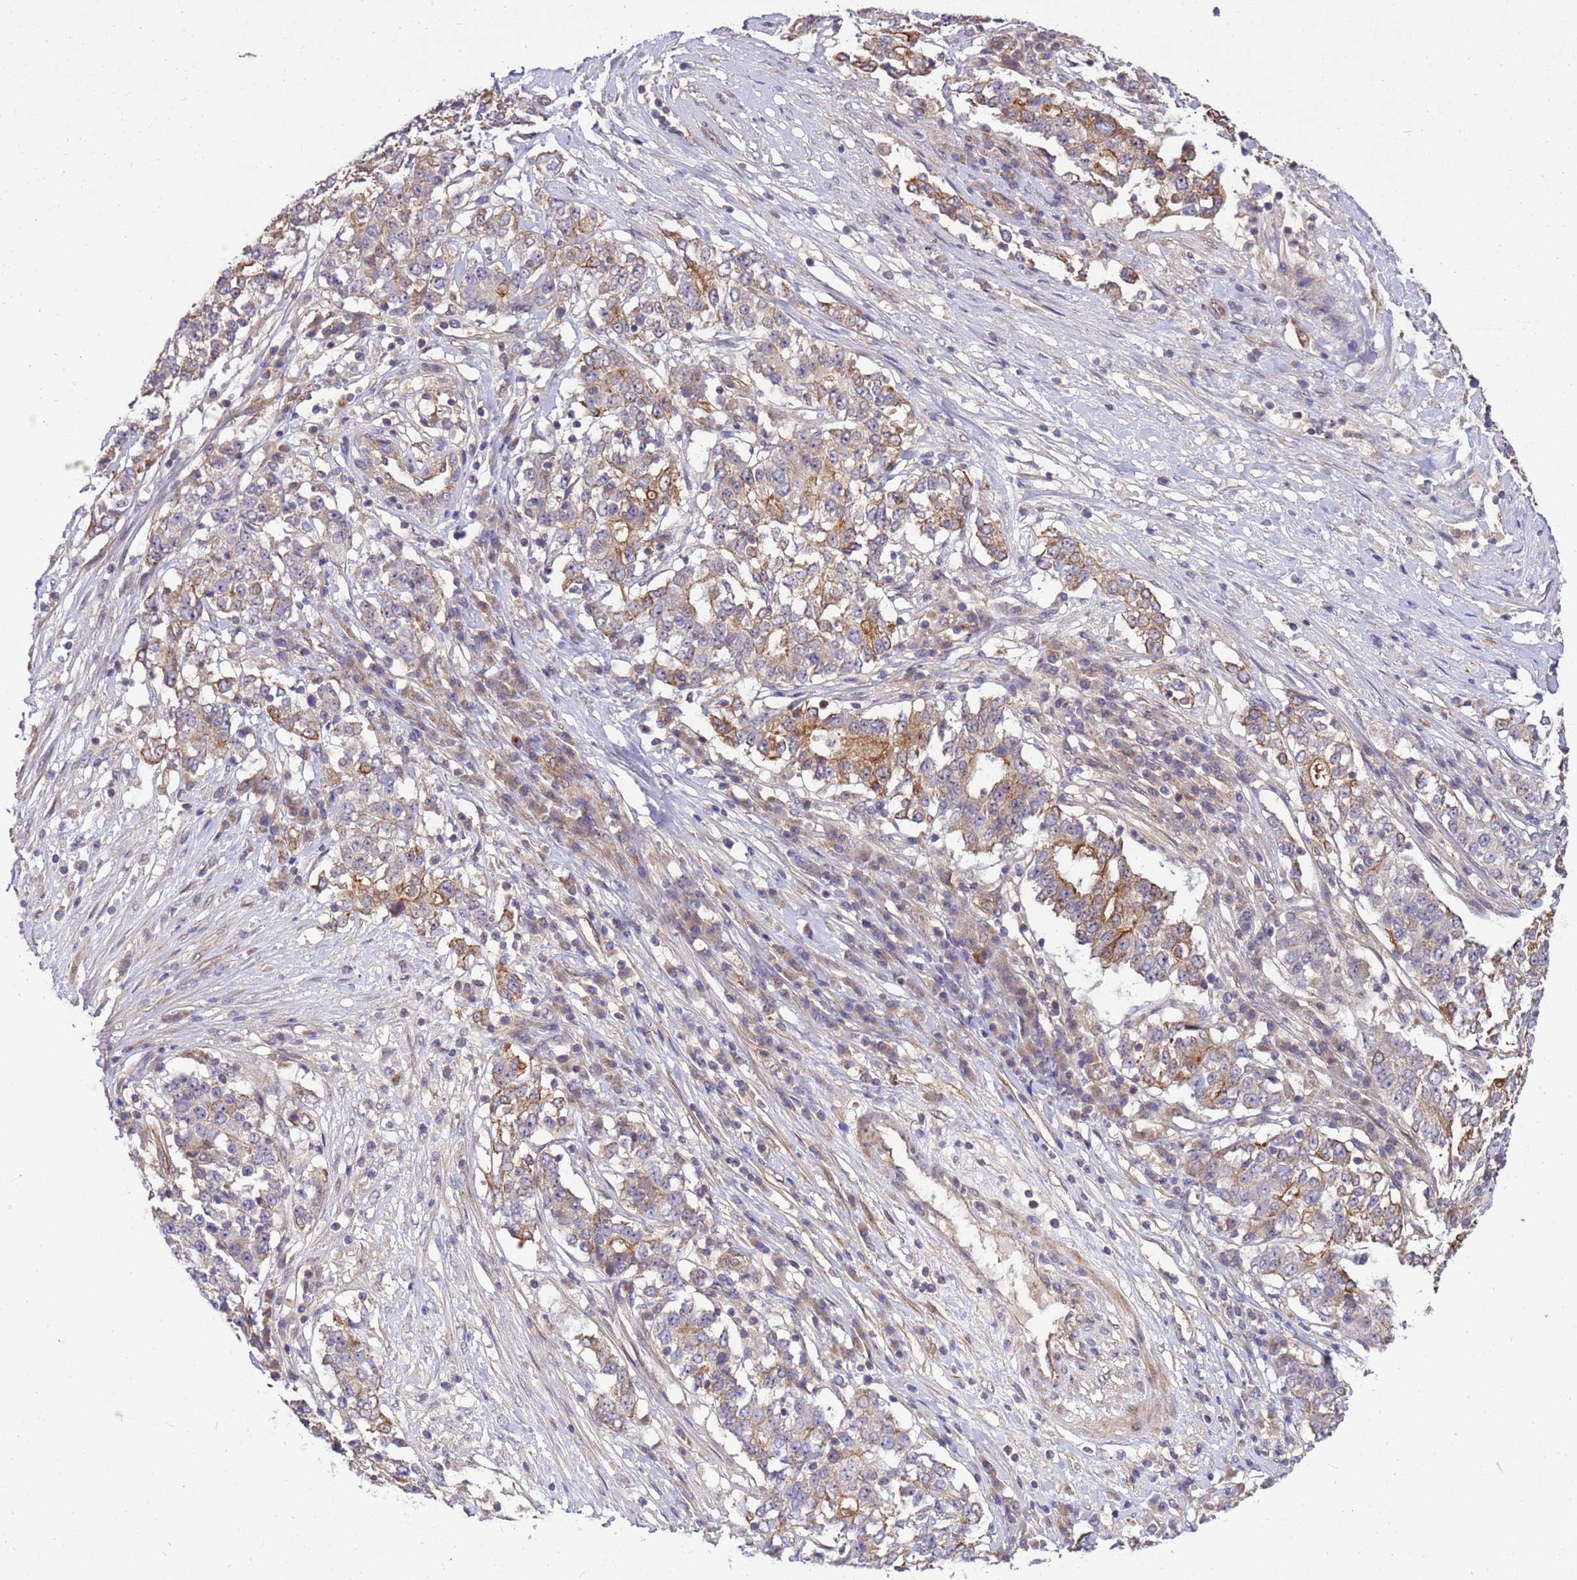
{"staining": {"intensity": "moderate", "quantity": "25%-75%", "location": "cytoplasmic/membranous"}, "tissue": "stomach cancer", "cell_type": "Tumor cells", "image_type": "cancer", "snomed": [{"axis": "morphology", "description": "Adenocarcinoma, NOS"}, {"axis": "topography", "description": "Stomach"}], "caption": "Protein expression analysis of human adenocarcinoma (stomach) reveals moderate cytoplasmic/membranous expression in approximately 25%-75% of tumor cells.", "gene": "SMCO3", "patient": {"sex": "male", "age": 59}}